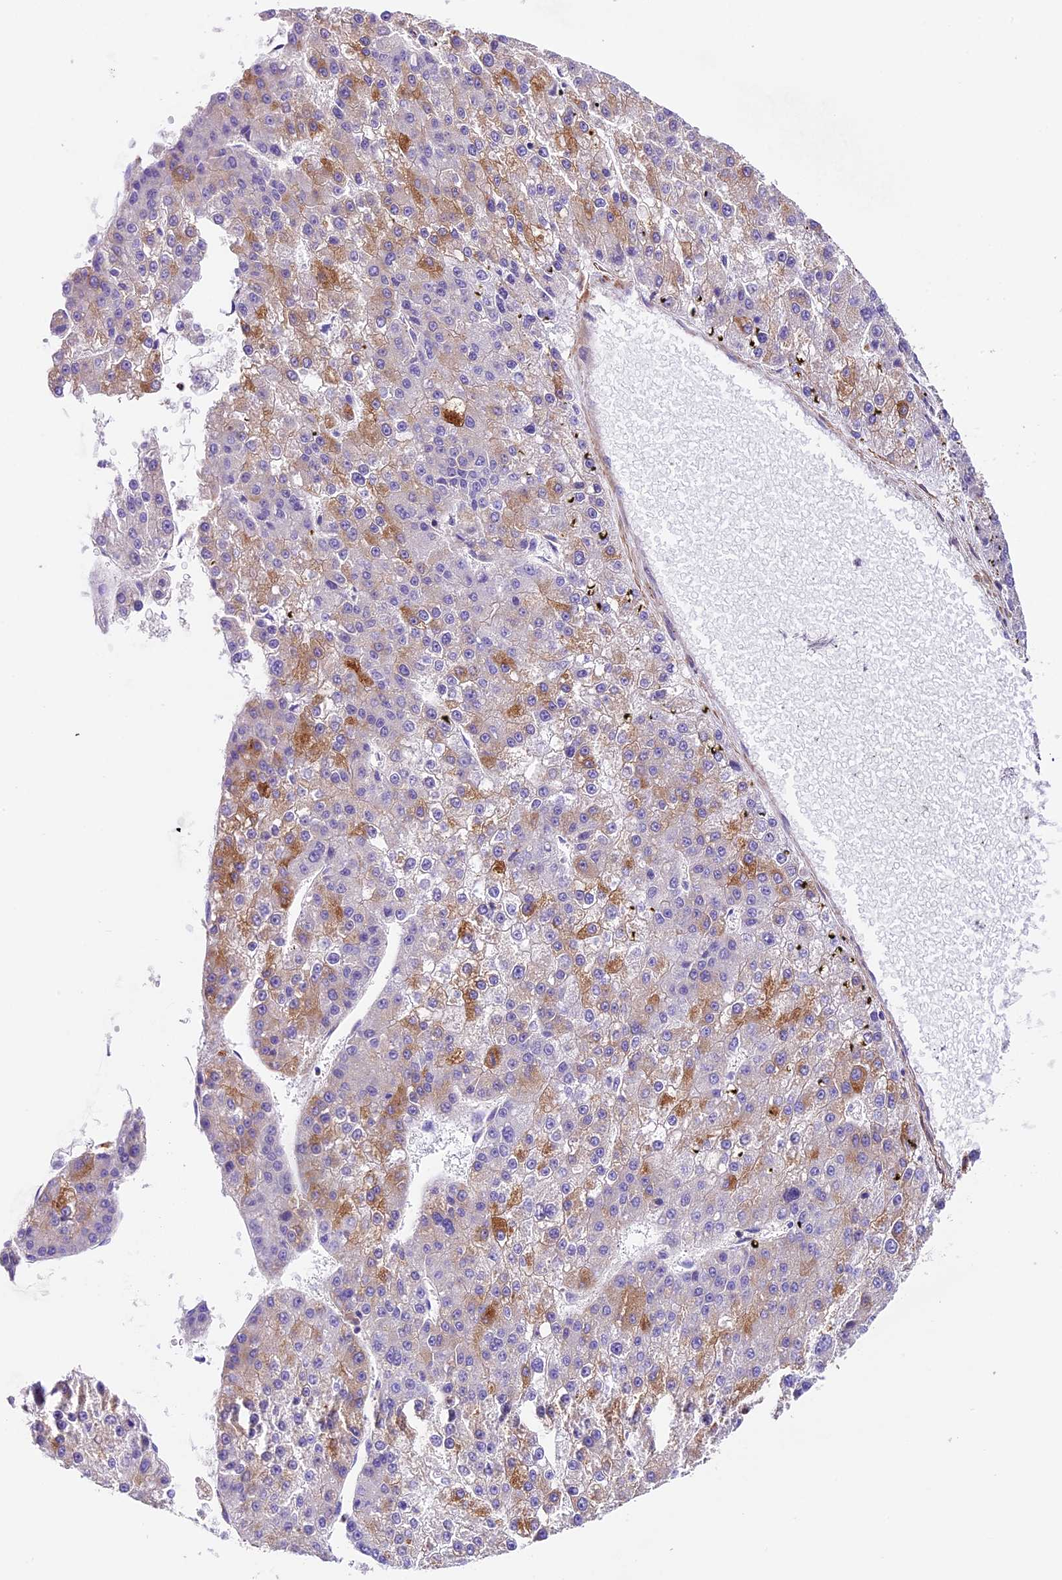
{"staining": {"intensity": "moderate", "quantity": "<25%", "location": "cytoplasmic/membranous"}, "tissue": "liver cancer", "cell_type": "Tumor cells", "image_type": "cancer", "snomed": [{"axis": "morphology", "description": "Carcinoma, Hepatocellular, NOS"}, {"axis": "topography", "description": "Liver"}], "caption": "Immunohistochemistry (IHC) (DAB) staining of human hepatocellular carcinoma (liver) reveals moderate cytoplasmic/membranous protein expression in approximately <25% of tumor cells.", "gene": "TBC1D1", "patient": {"sex": "female", "age": 73}}